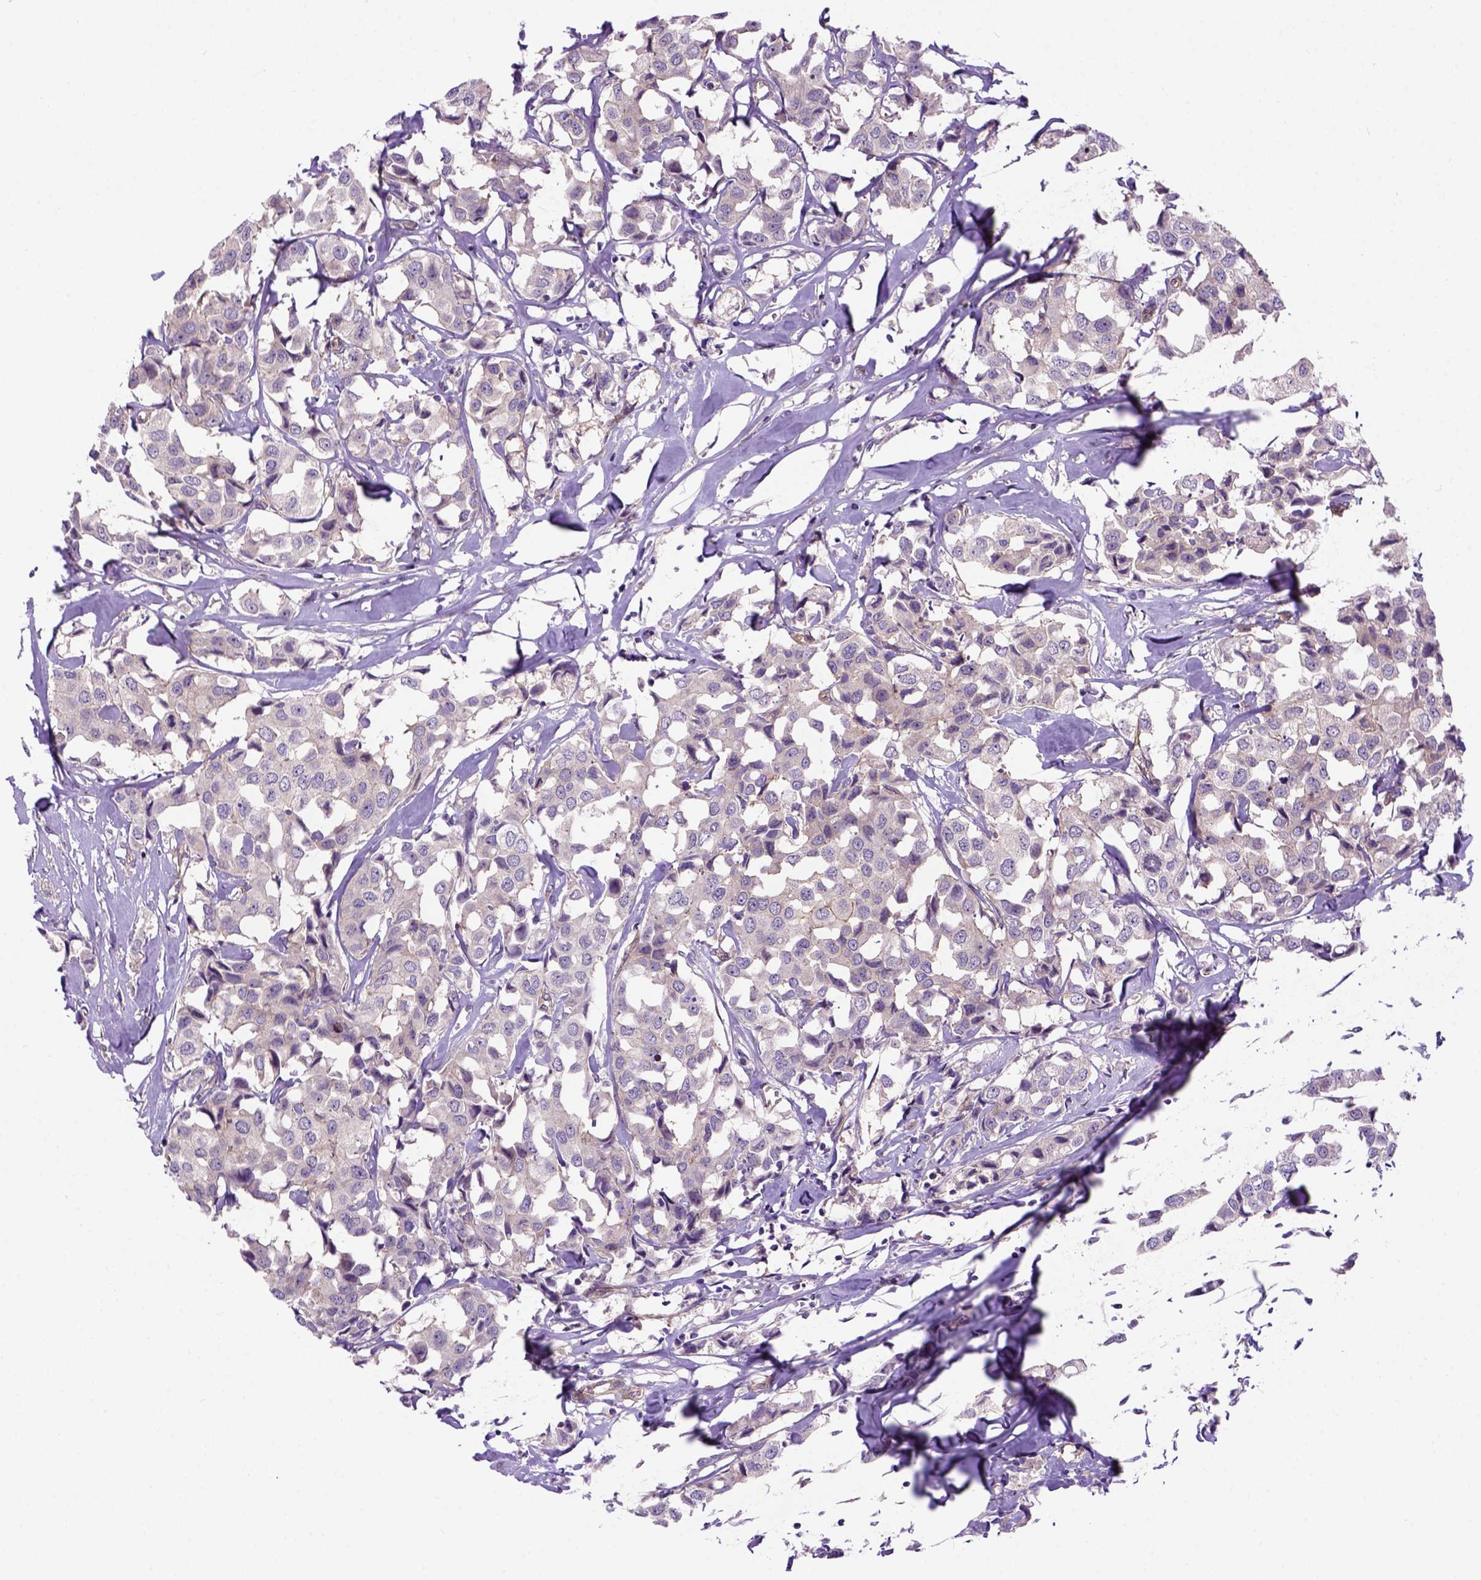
{"staining": {"intensity": "weak", "quantity": ">75%", "location": "cytoplasmic/membranous"}, "tissue": "breast cancer", "cell_type": "Tumor cells", "image_type": "cancer", "snomed": [{"axis": "morphology", "description": "Duct carcinoma"}, {"axis": "topography", "description": "Breast"}], "caption": "IHC (DAB) staining of breast intraductal carcinoma demonstrates weak cytoplasmic/membranous protein staining in about >75% of tumor cells. (Brightfield microscopy of DAB IHC at high magnification).", "gene": "CASKIN2", "patient": {"sex": "female", "age": 80}}